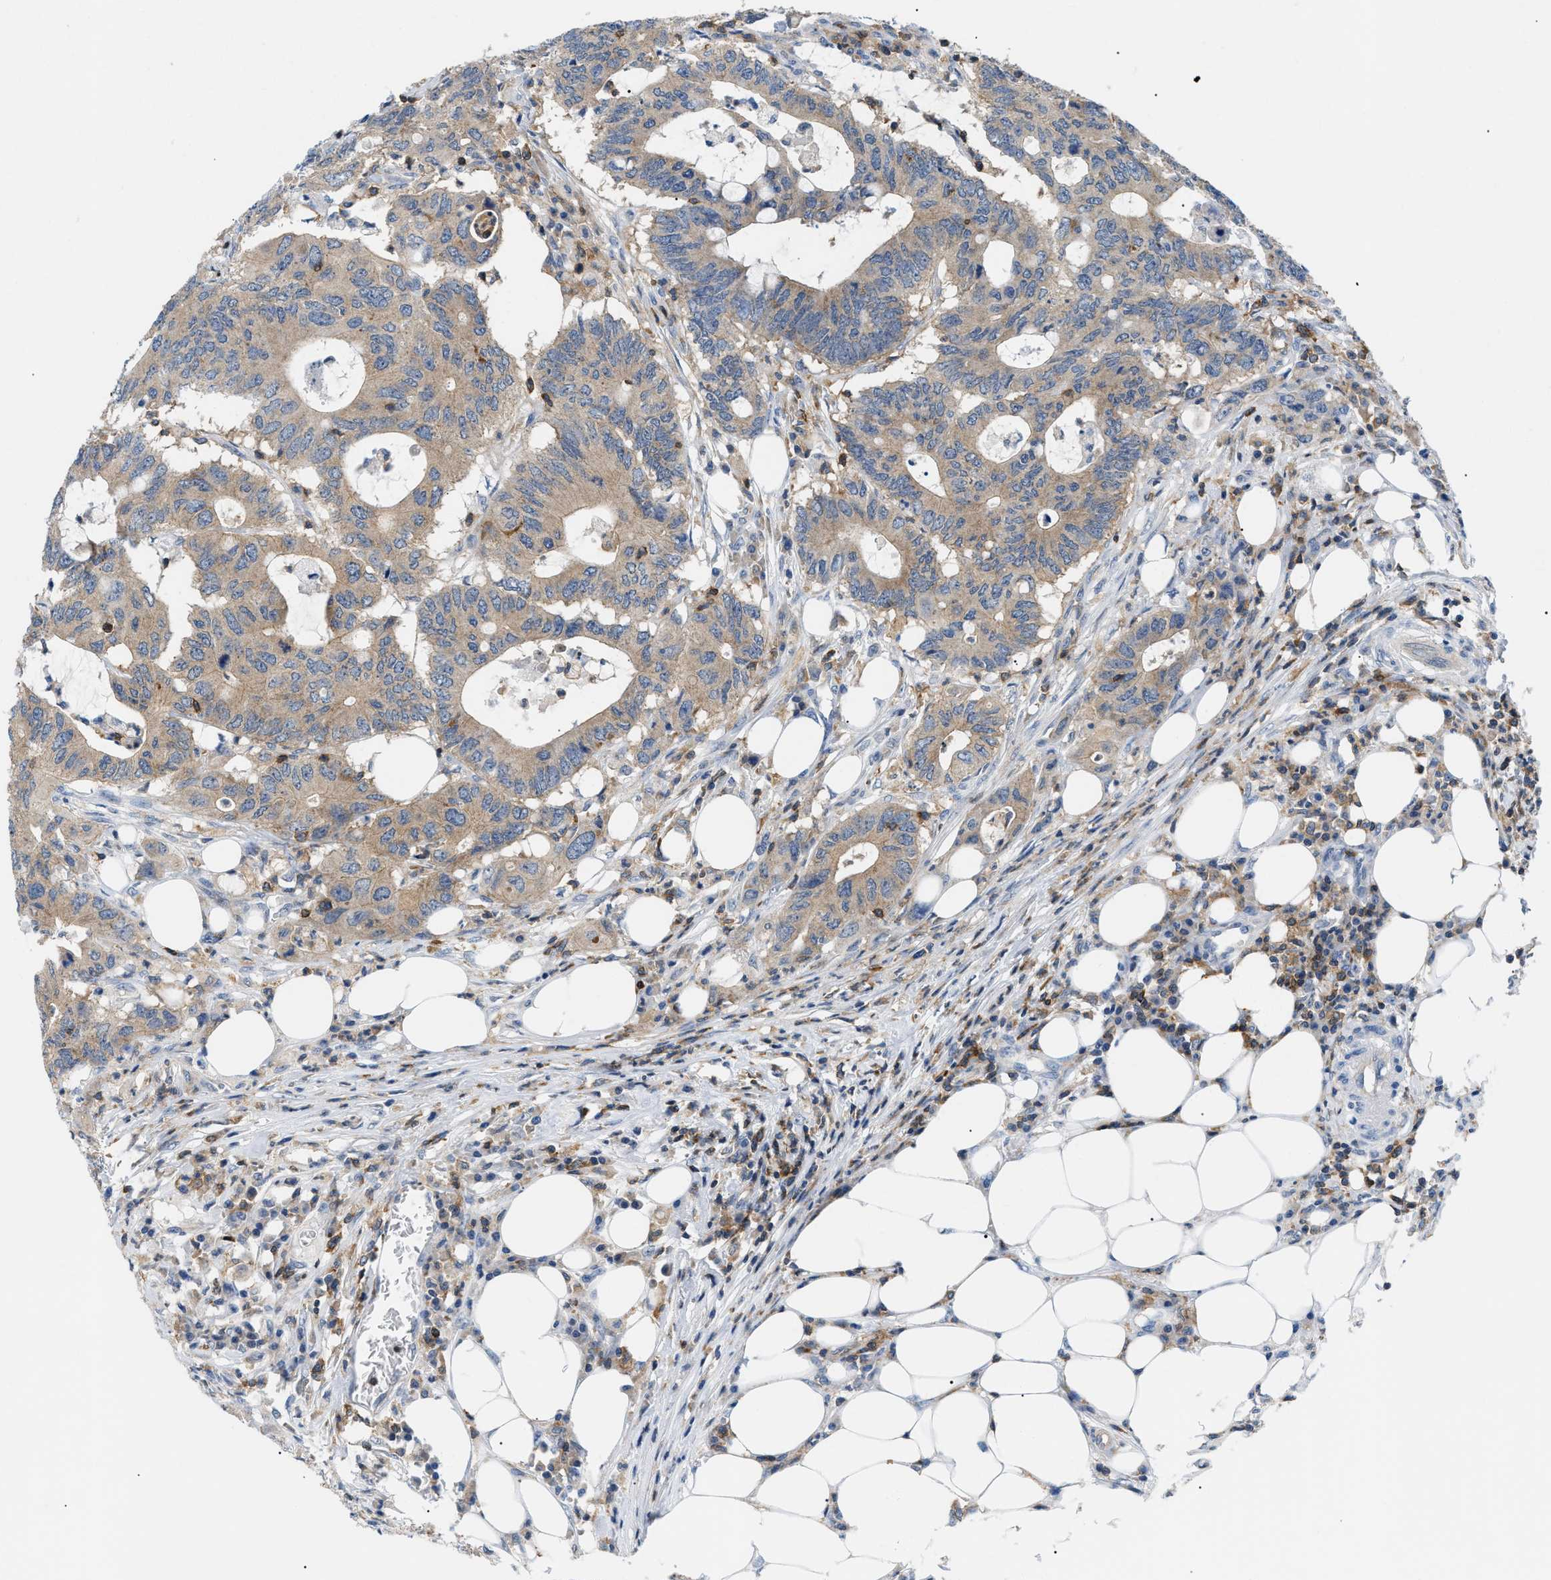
{"staining": {"intensity": "moderate", "quantity": ">75%", "location": "cytoplasmic/membranous"}, "tissue": "colorectal cancer", "cell_type": "Tumor cells", "image_type": "cancer", "snomed": [{"axis": "morphology", "description": "Adenocarcinoma, NOS"}, {"axis": "topography", "description": "Colon"}], "caption": "The photomicrograph reveals a brown stain indicating the presence of a protein in the cytoplasmic/membranous of tumor cells in colorectal cancer (adenocarcinoma). (brown staining indicates protein expression, while blue staining denotes nuclei).", "gene": "INPP5D", "patient": {"sex": "male", "age": 71}}